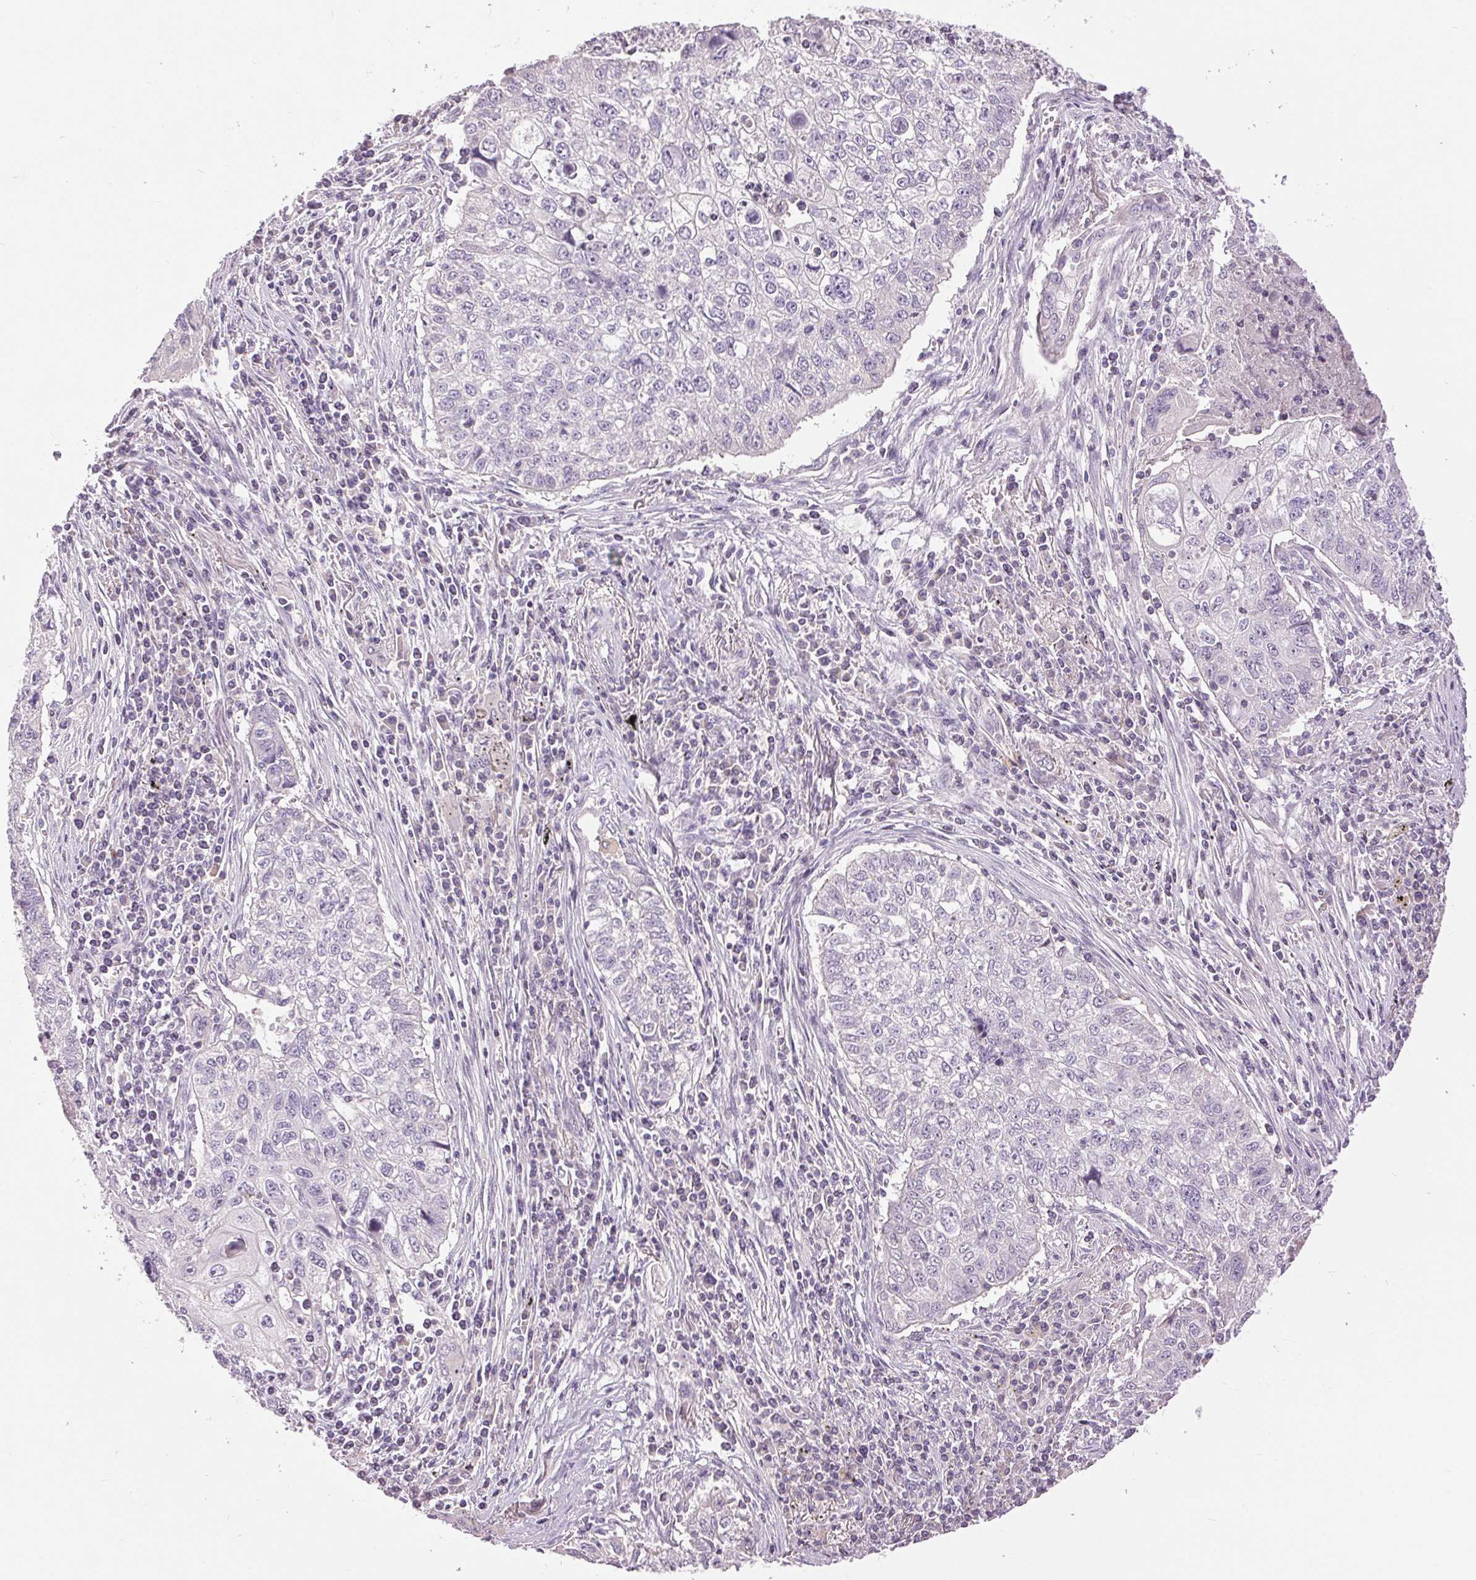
{"staining": {"intensity": "negative", "quantity": "none", "location": "none"}, "tissue": "lung cancer", "cell_type": "Tumor cells", "image_type": "cancer", "snomed": [{"axis": "morphology", "description": "Normal morphology"}, {"axis": "morphology", "description": "Aneuploidy"}, {"axis": "morphology", "description": "Squamous cell carcinoma, NOS"}, {"axis": "topography", "description": "Lymph node"}, {"axis": "topography", "description": "Lung"}], "caption": "This is an immunohistochemistry (IHC) micrograph of human lung cancer. There is no expression in tumor cells.", "gene": "FXYD4", "patient": {"sex": "female", "age": 76}}